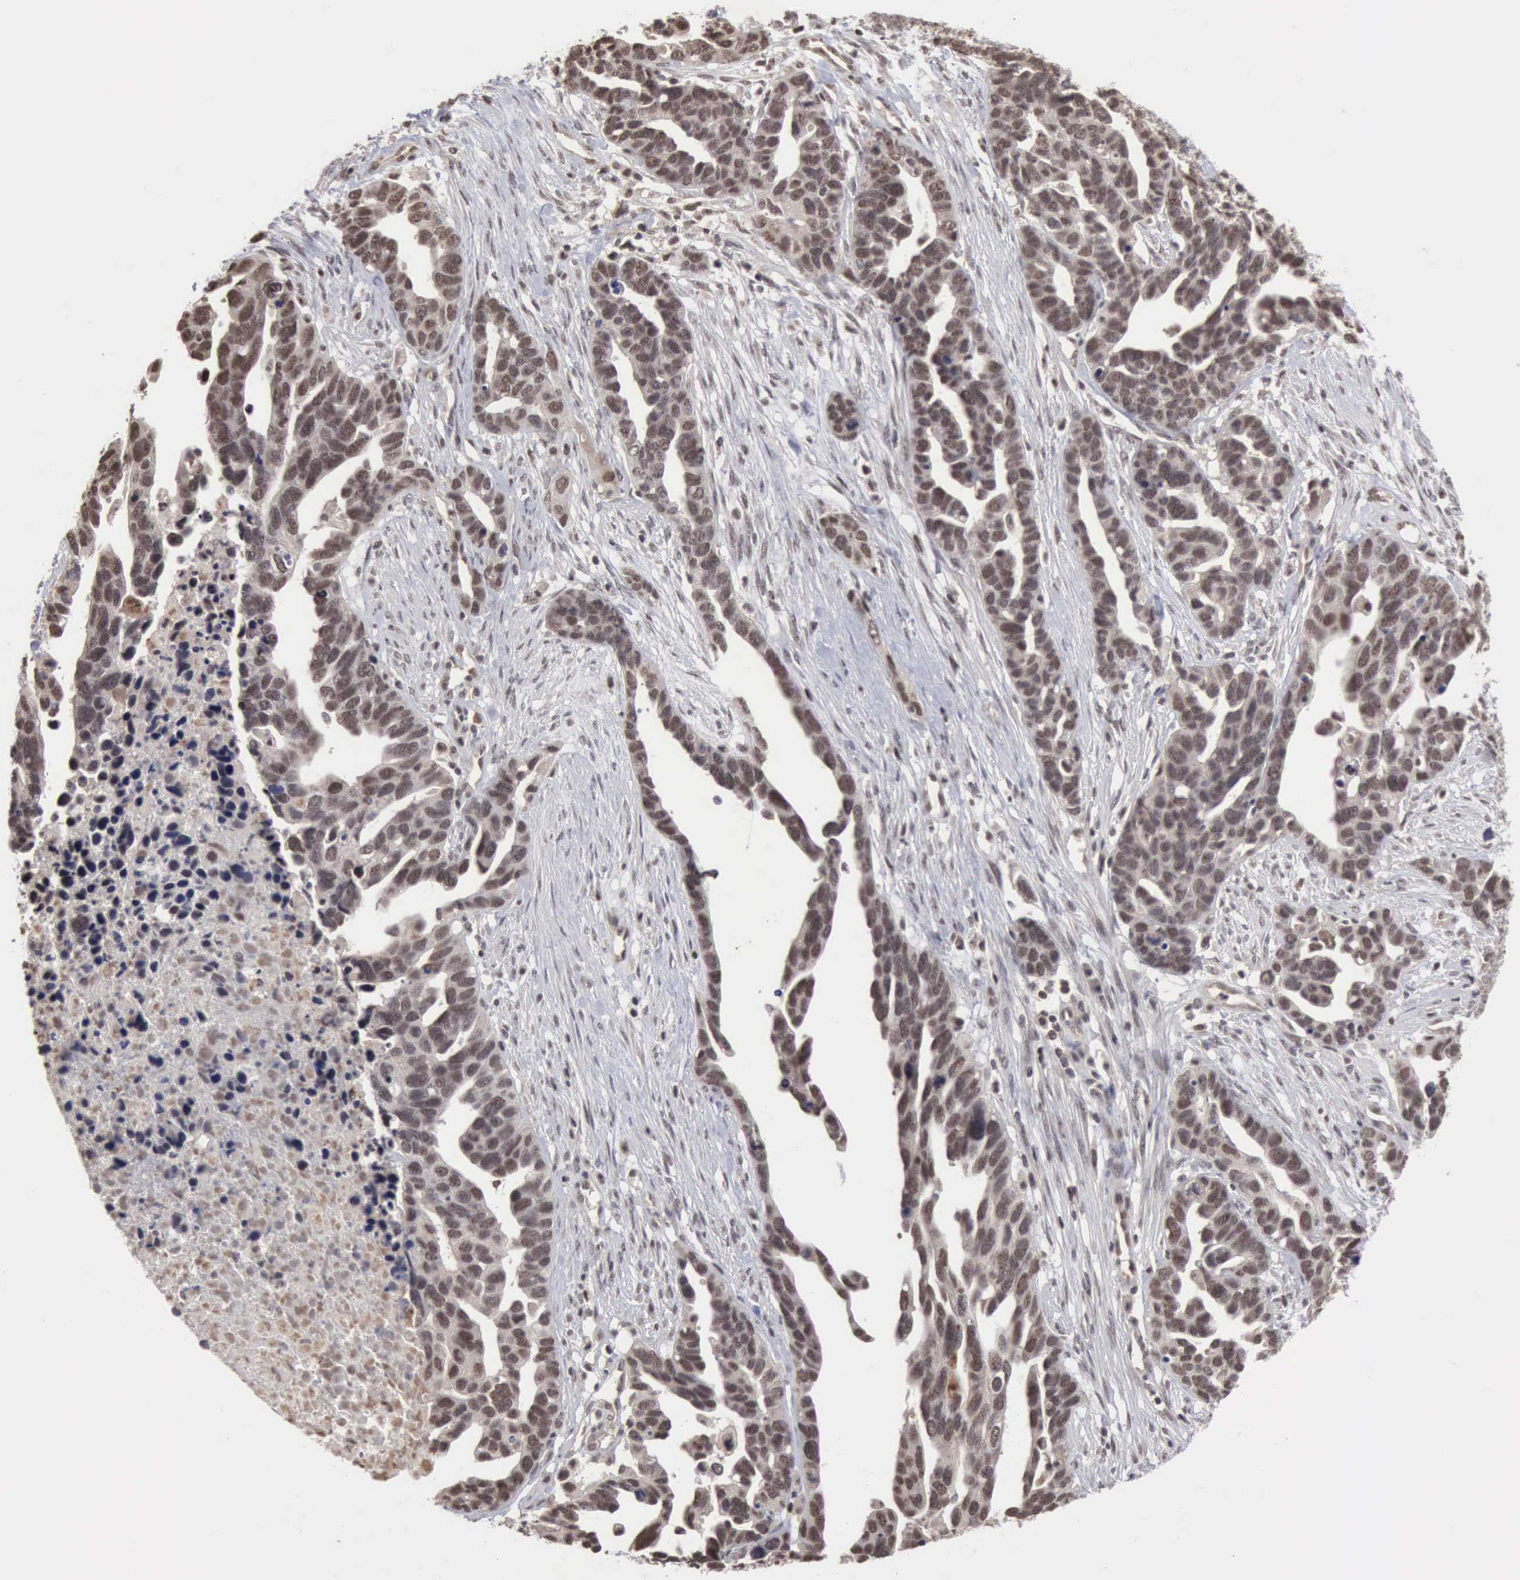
{"staining": {"intensity": "weak", "quantity": "25%-75%", "location": "nuclear"}, "tissue": "ovarian cancer", "cell_type": "Tumor cells", "image_type": "cancer", "snomed": [{"axis": "morphology", "description": "Cystadenocarcinoma, serous, NOS"}, {"axis": "topography", "description": "Ovary"}], "caption": "The micrograph demonstrates staining of serous cystadenocarcinoma (ovarian), revealing weak nuclear protein expression (brown color) within tumor cells.", "gene": "CDKN2A", "patient": {"sex": "female", "age": 54}}